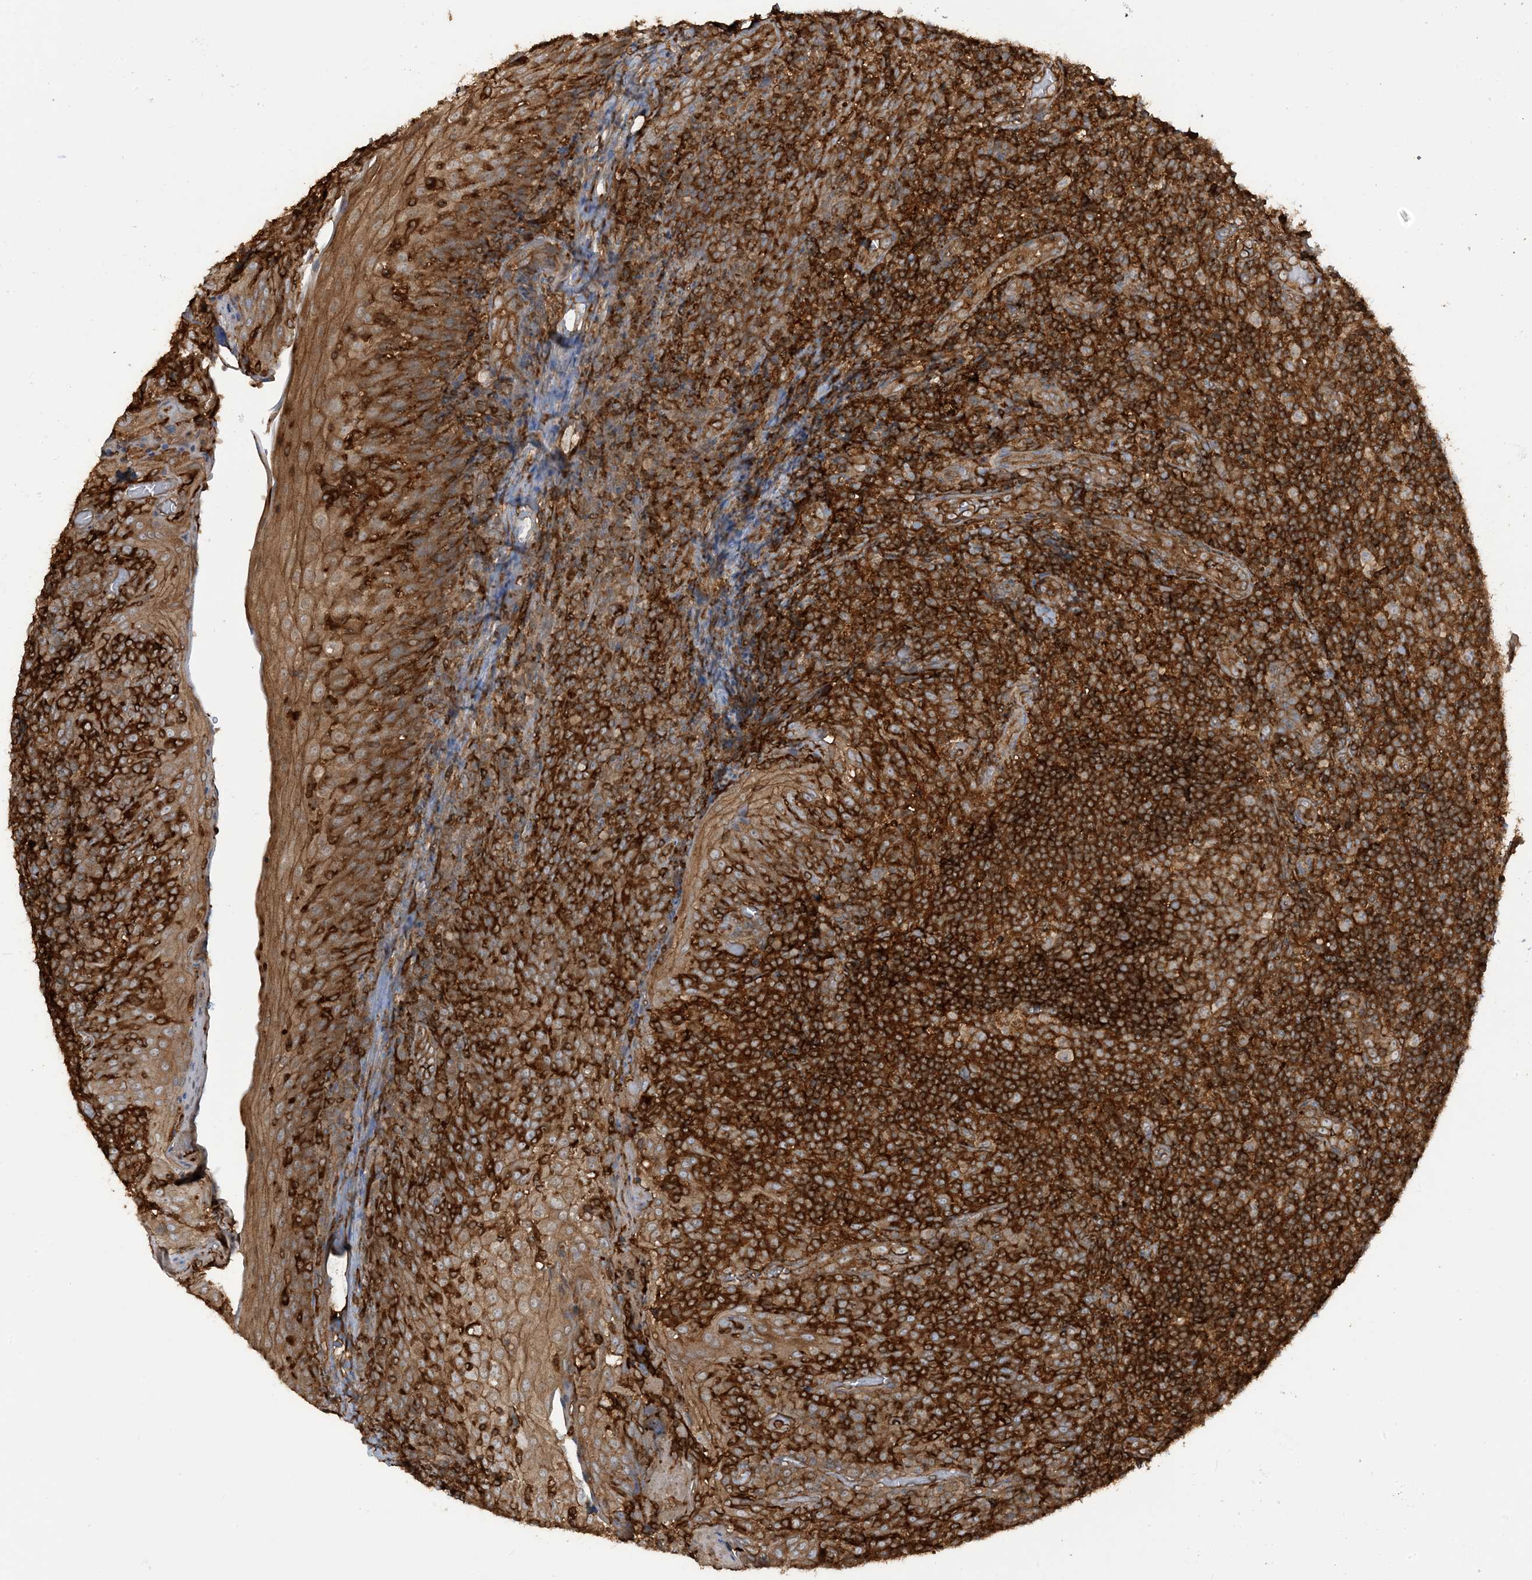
{"staining": {"intensity": "moderate", "quantity": ">75%", "location": "cytoplasmic/membranous"}, "tissue": "tonsil", "cell_type": "Germinal center cells", "image_type": "normal", "snomed": [{"axis": "morphology", "description": "Normal tissue, NOS"}, {"axis": "topography", "description": "Tonsil"}], "caption": "High-magnification brightfield microscopy of benign tonsil stained with DAB (brown) and counterstained with hematoxylin (blue). germinal center cells exhibit moderate cytoplasmic/membranous expression is present in approximately>75% of cells. The staining was performed using DAB to visualize the protein expression in brown, while the nuclei were stained in blue with hematoxylin (Magnification: 20x).", "gene": "CAPZB", "patient": {"sex": "female", "age": 19}}